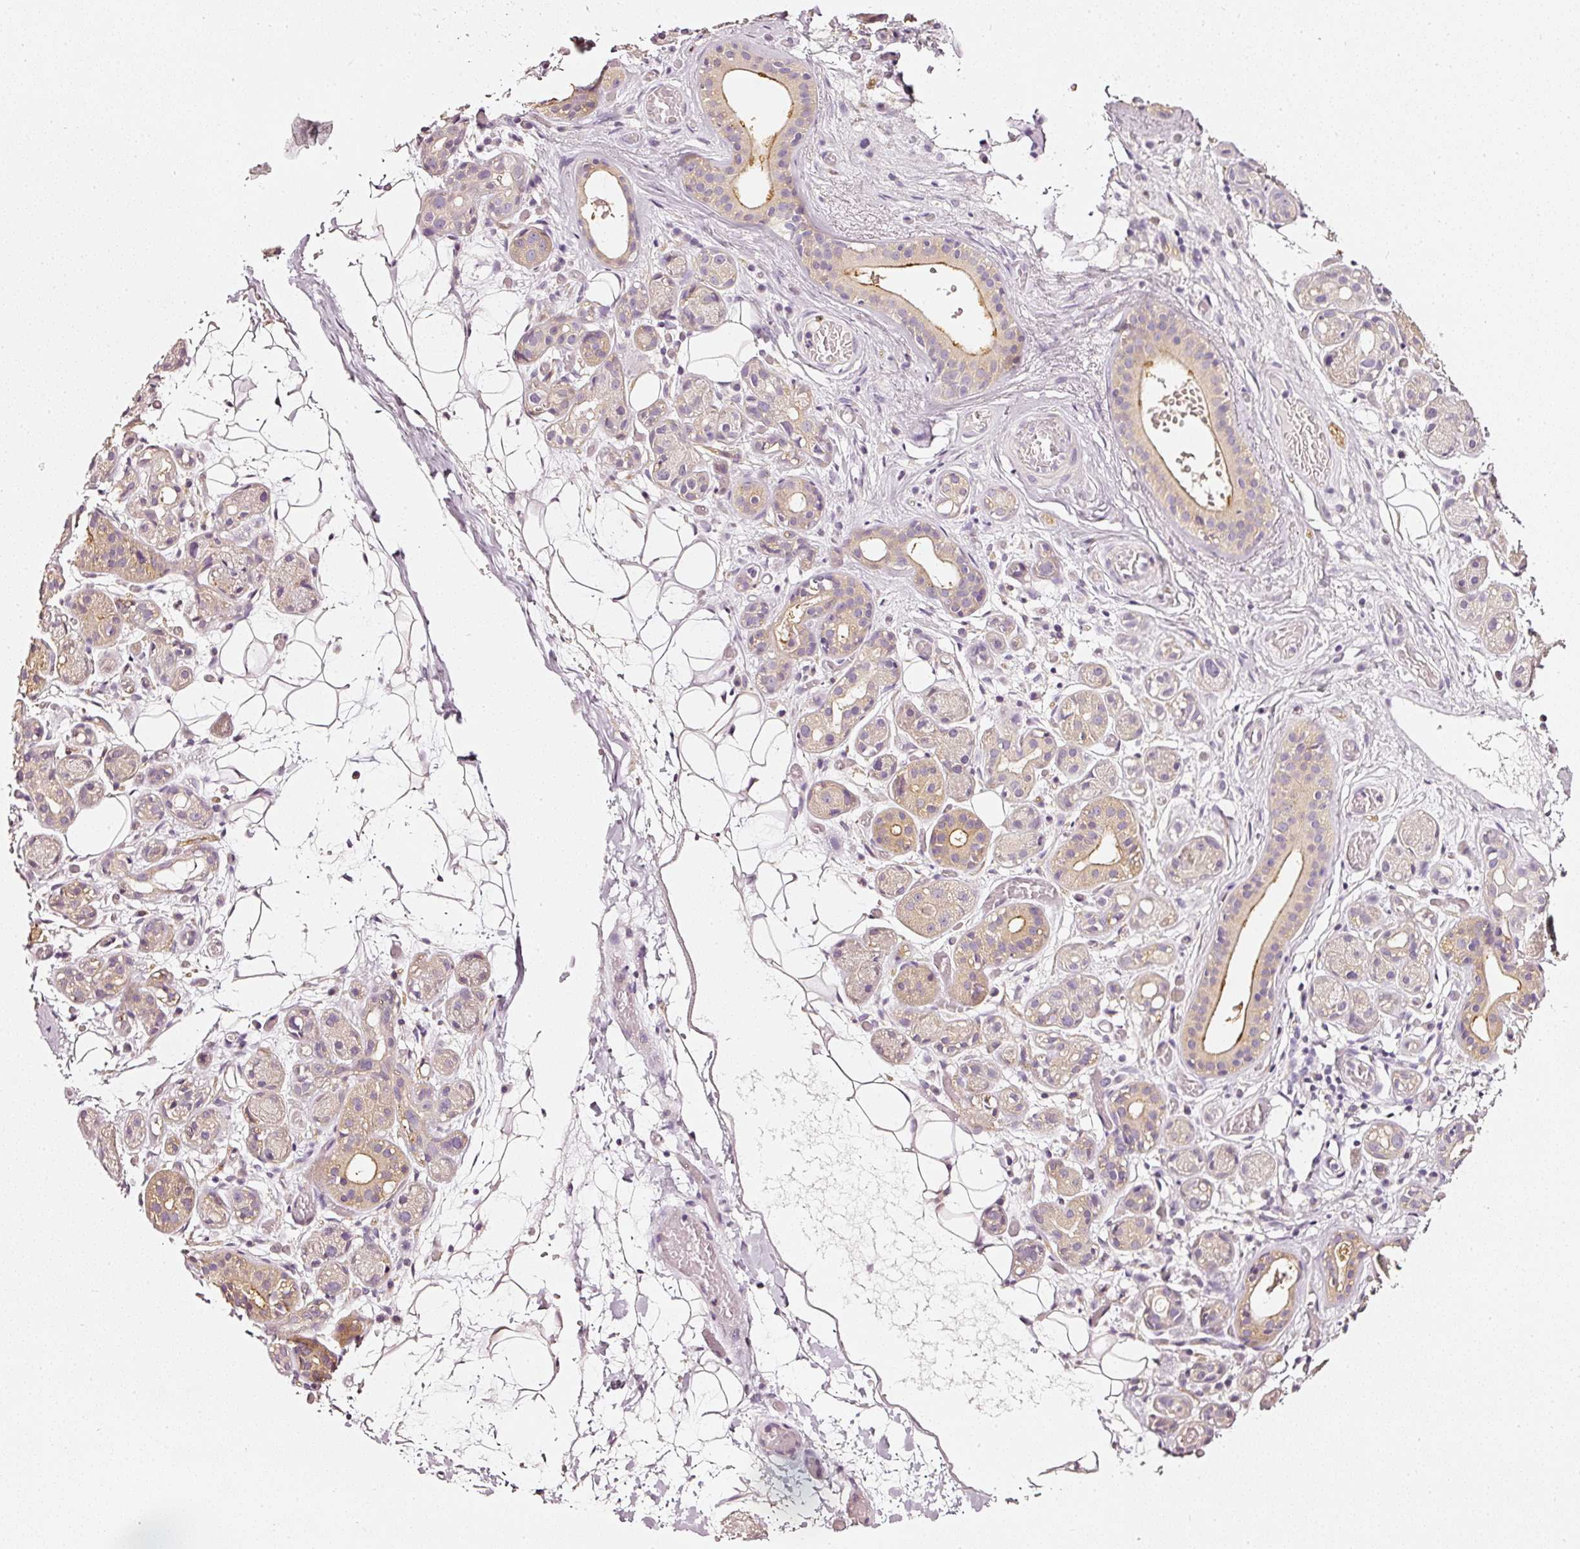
{"staining": {"intensity": "moderate", "quantity": "<25%", "location": "cytoplasmic/membranous"}, "tissue": "salivary gland", "cell_type": "Glandular cells", "image_type": "normal", "snomed": [{"axis": "morphology", "description": "Normal tissue, NOS"}, {"axis": "topography", "description": "Salivary gland"}], "caption": "This image reveals immunohistochemistry (IHC) staining of unremarkable human salivary gland, with low moderate cytoplasmic/membranous expression in about <25% of glandular cells.", "gene": "CNP", "patient": {"sex": "male", "age": 82}}